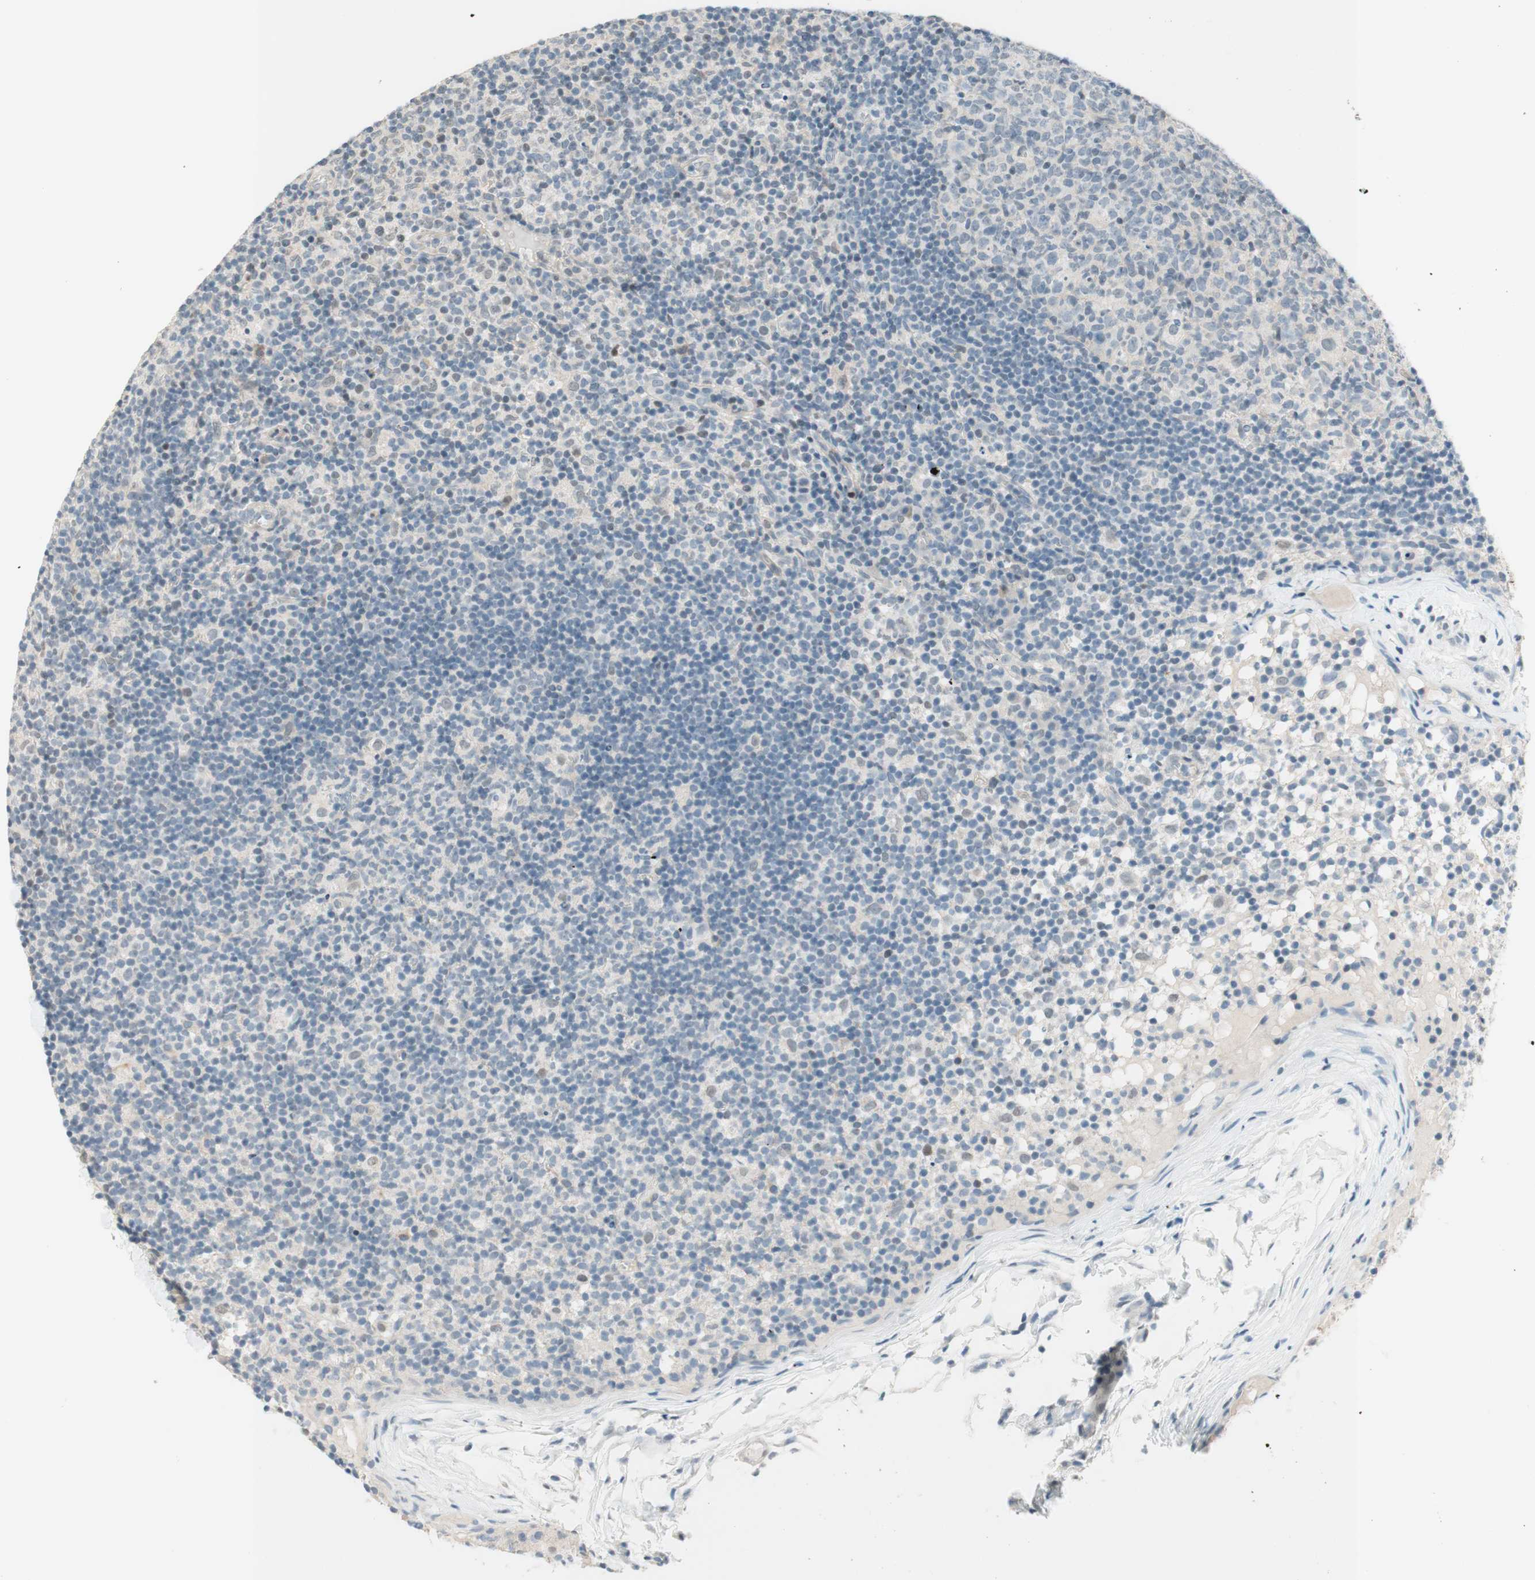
{"staining": {"intensity": "weak", "quantity": "<25%", "location": "nuclear"}, "tissue": "lymph node", "cell_type": "Germinal center cells", "image_type": "normal", "snomed": [{"axis": "morphology", "description": "Normal tissue, NOS"}, {"axis": "morphology", "description": "Inflammation, NOS"}, {"axis": "topography", "description": "Lymph node"}], "caption": "The histopathology image demonstrates no staining of germinal center cells in normal lymph node. The staining was performed using DAB to visualize the protein expression in brown, while the nuclei were stained in blue with hematoxylin (Magnification: 20x).", "gene": "JPH1", "patient": {"sex": "male", "age": 55}}